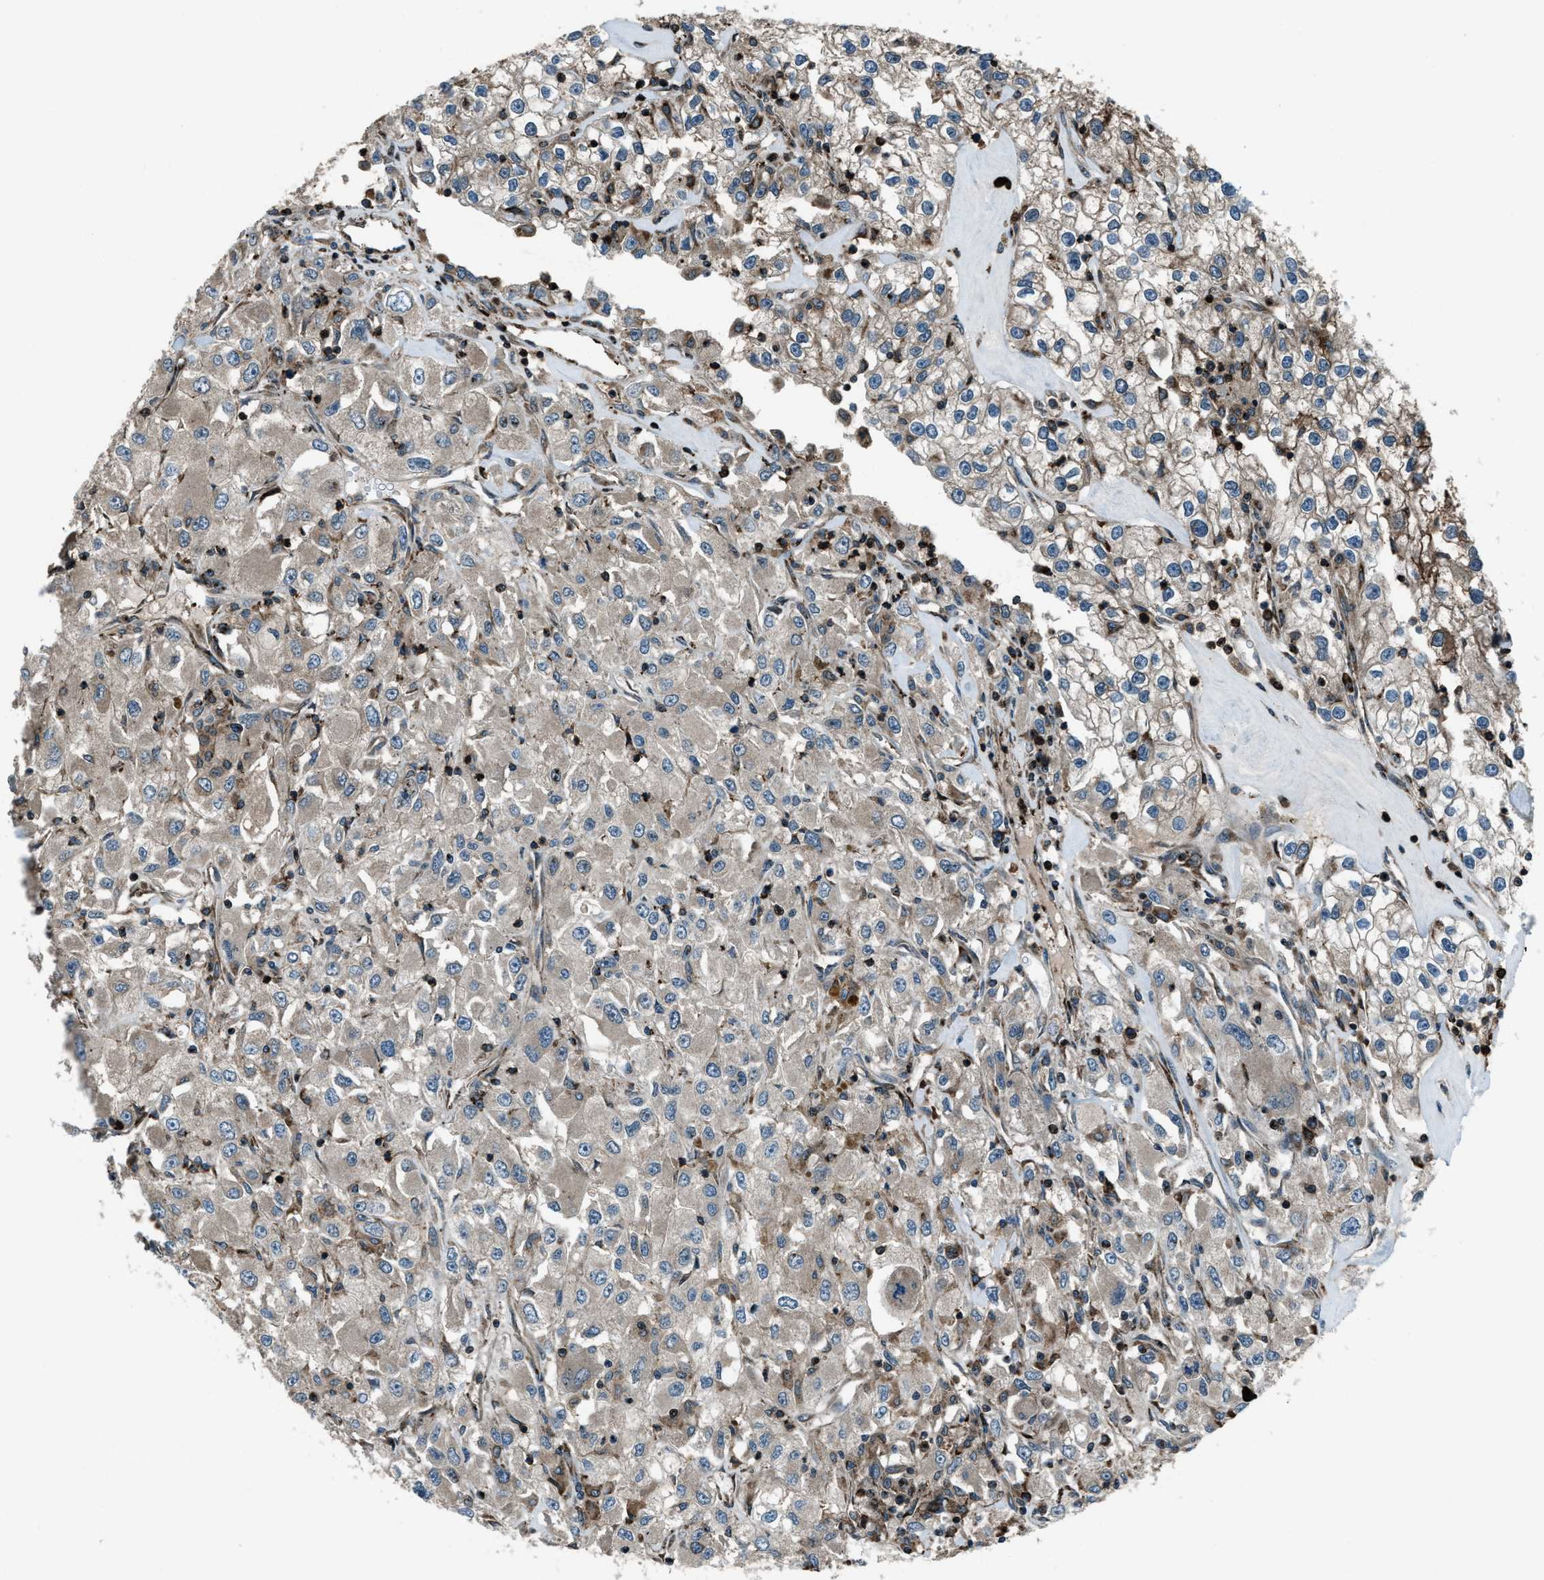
{"staining": {"intensity": "weak", "quantity": ">75%", "location": "cytoplasmic/membranous"}, "tissue": "renal cancer", "cell_type": "Tumor cells", "image_type": "cancer", "snomed": [{"axis": "morphology", "description": "Adenocarcinoma, NOS"}, {"axis": "topography", "description": "Kidney"}], "caption": "About >75% of tumor cells in adenocarcinoma (renal) exhibit weak cytoplasmic/membranous protein expression as visualized by brown immunohistochemical staining.", "gene": "SNX30", "patient": {"sex": "female", "age": 52}}